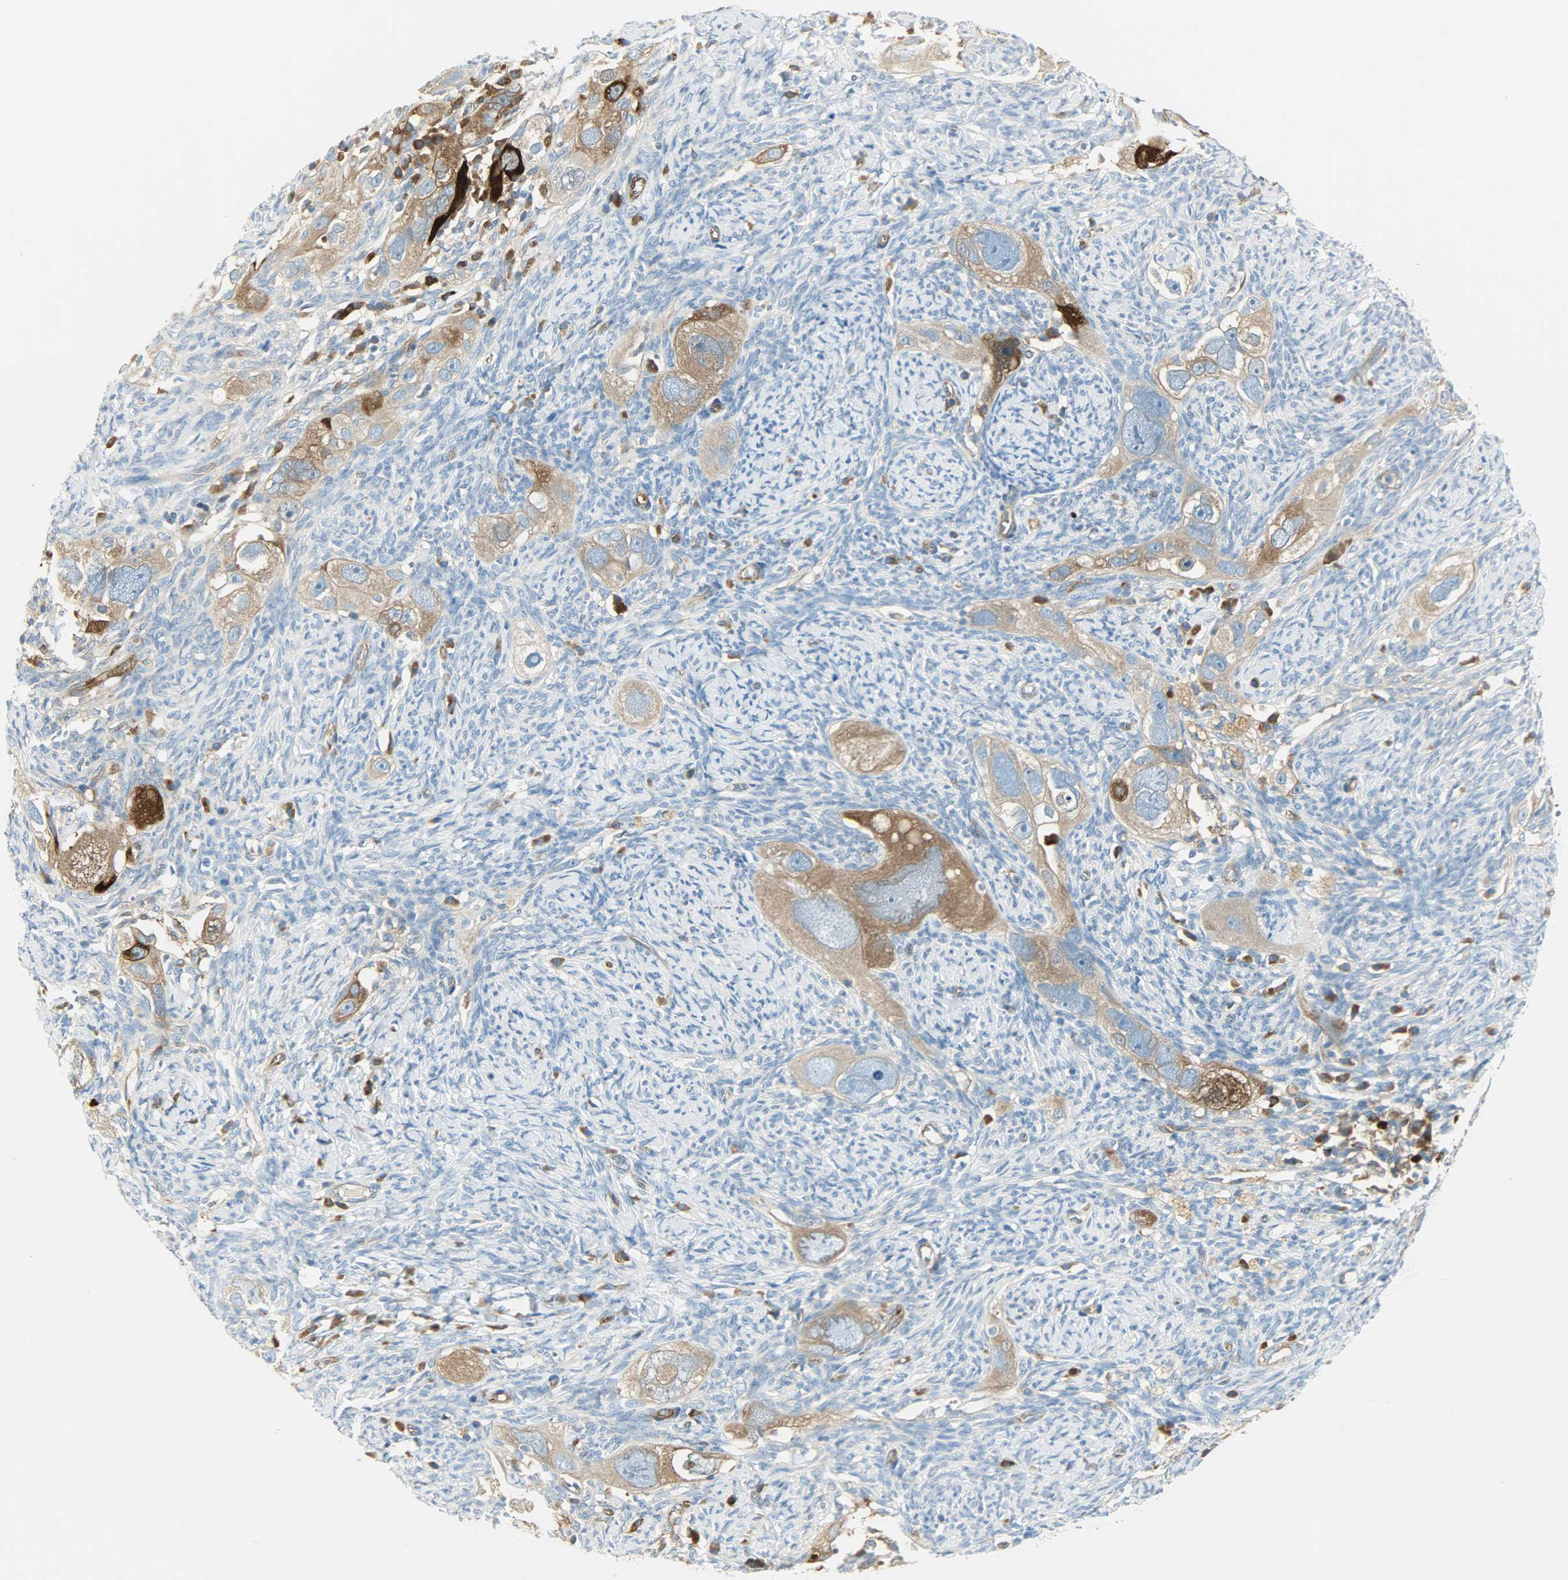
{"staining": {"intensity": "strong", "quantity": ">75%", "location": "cytoplasmic/membranous"}, "tissue": "ovarian cancer", "cell_type": "Tumor cells", "image_type": "cancer", "snomed": [{"axis": "morphology", "description": "Normal tissue, NOS"}, {"axis": "morphology", "description": "Cystadenocarcinoma, serous, NOS"}, {"axis": "topography", "description": "Ovary"}], "caption": "Immunohistochemistry (IHC) of ovarian cancer (serous cystadenocarcinoma) shows high levels of strong cytoplasmic/membranous expression in about >75% of tumor cells.", "gene": "WARS1", "patient": {"sex": "female", "age": 62}}